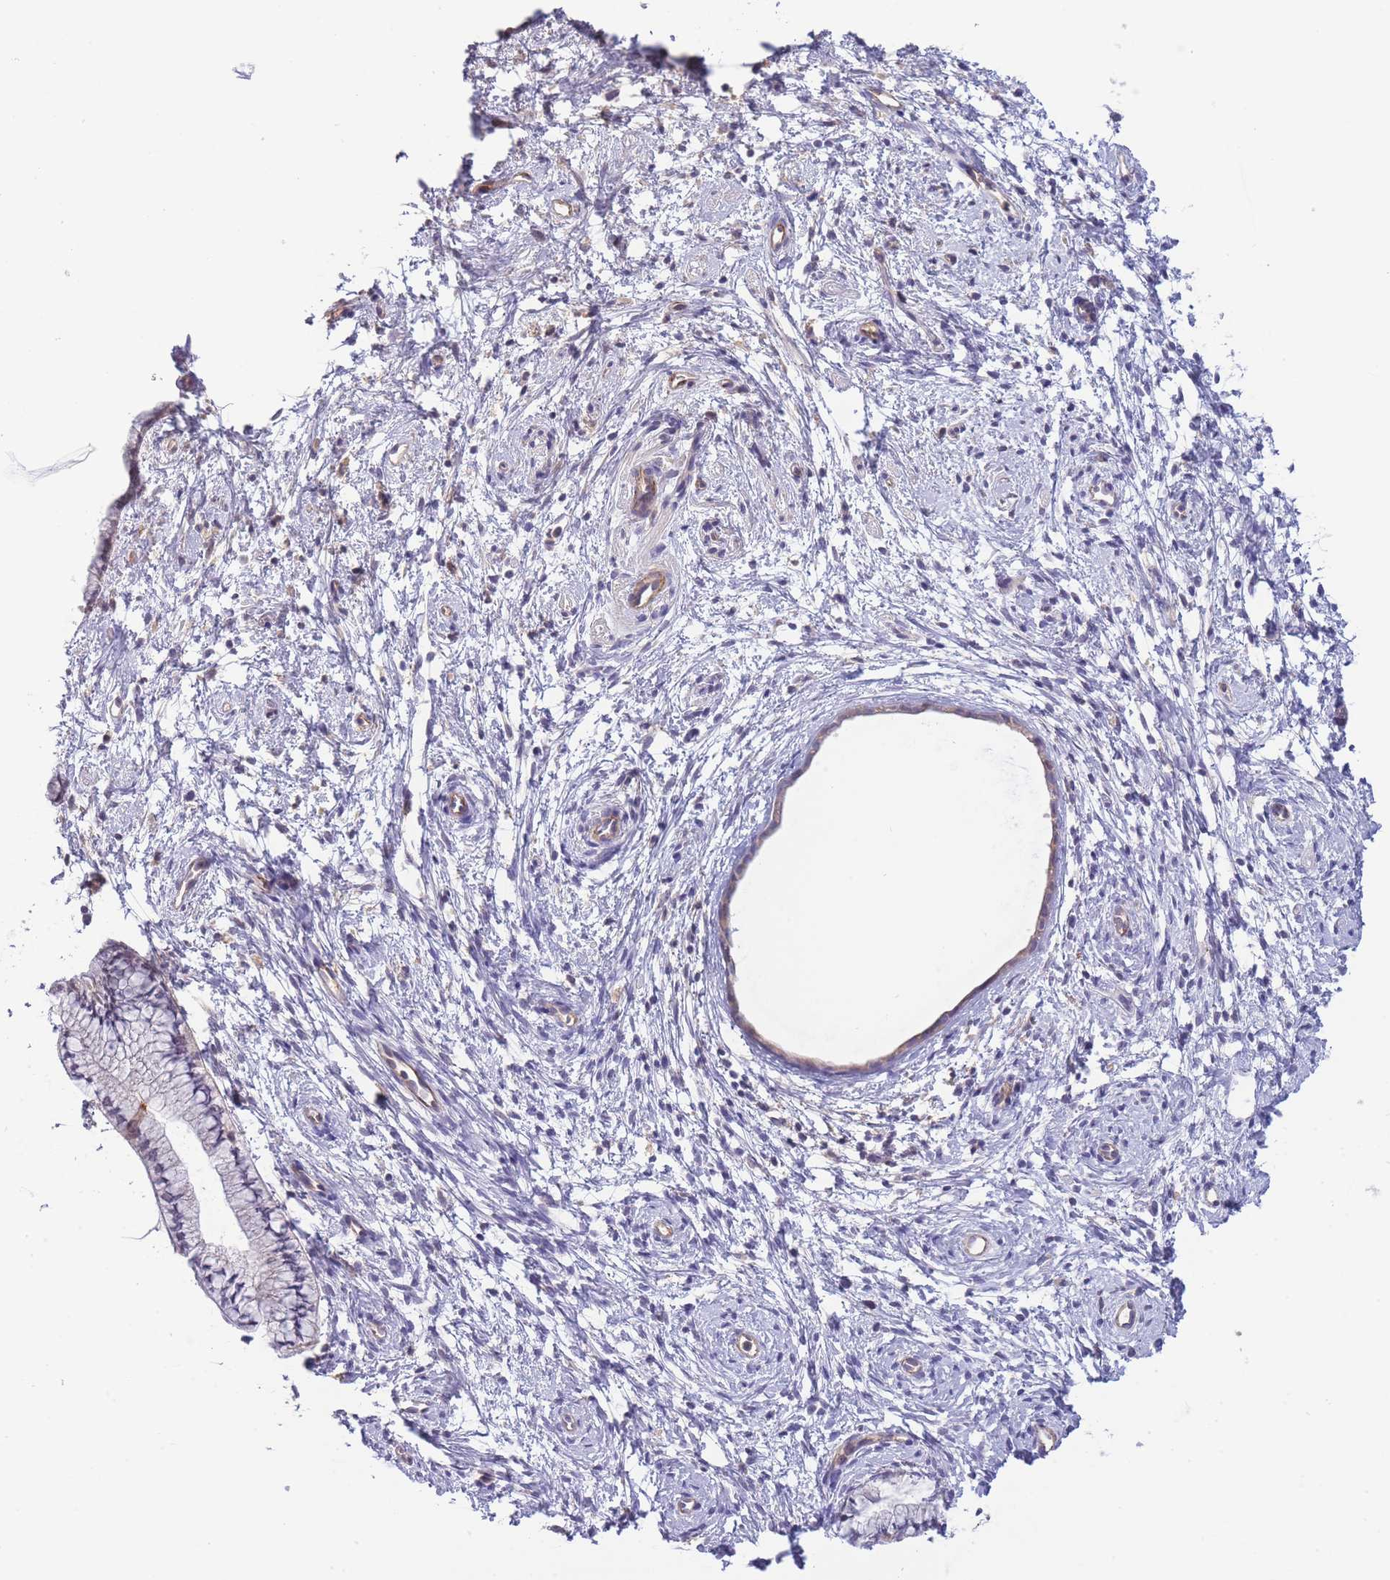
{"staining": {"intensity": "negative", "quantity": "none", "location": "none"}, "tissue": "cervix", "cell_type": "Glandular cells", "image_type": "normal", "snomed": [{"axis": "morphology", "description": "Normal tissue, NOS"}, {"axis": "topography", "description": "Cervix"}], "caption": "Immunohistochemical staining of unremarkable cervix demonstrates no significant staining in glandular cells. The staining is performed using DAB brown chromogen with nuclei counter-stained in using hematoxylin.", "gene": "NDUFAF5", "patient": {"sex": "female", "age": 57}}